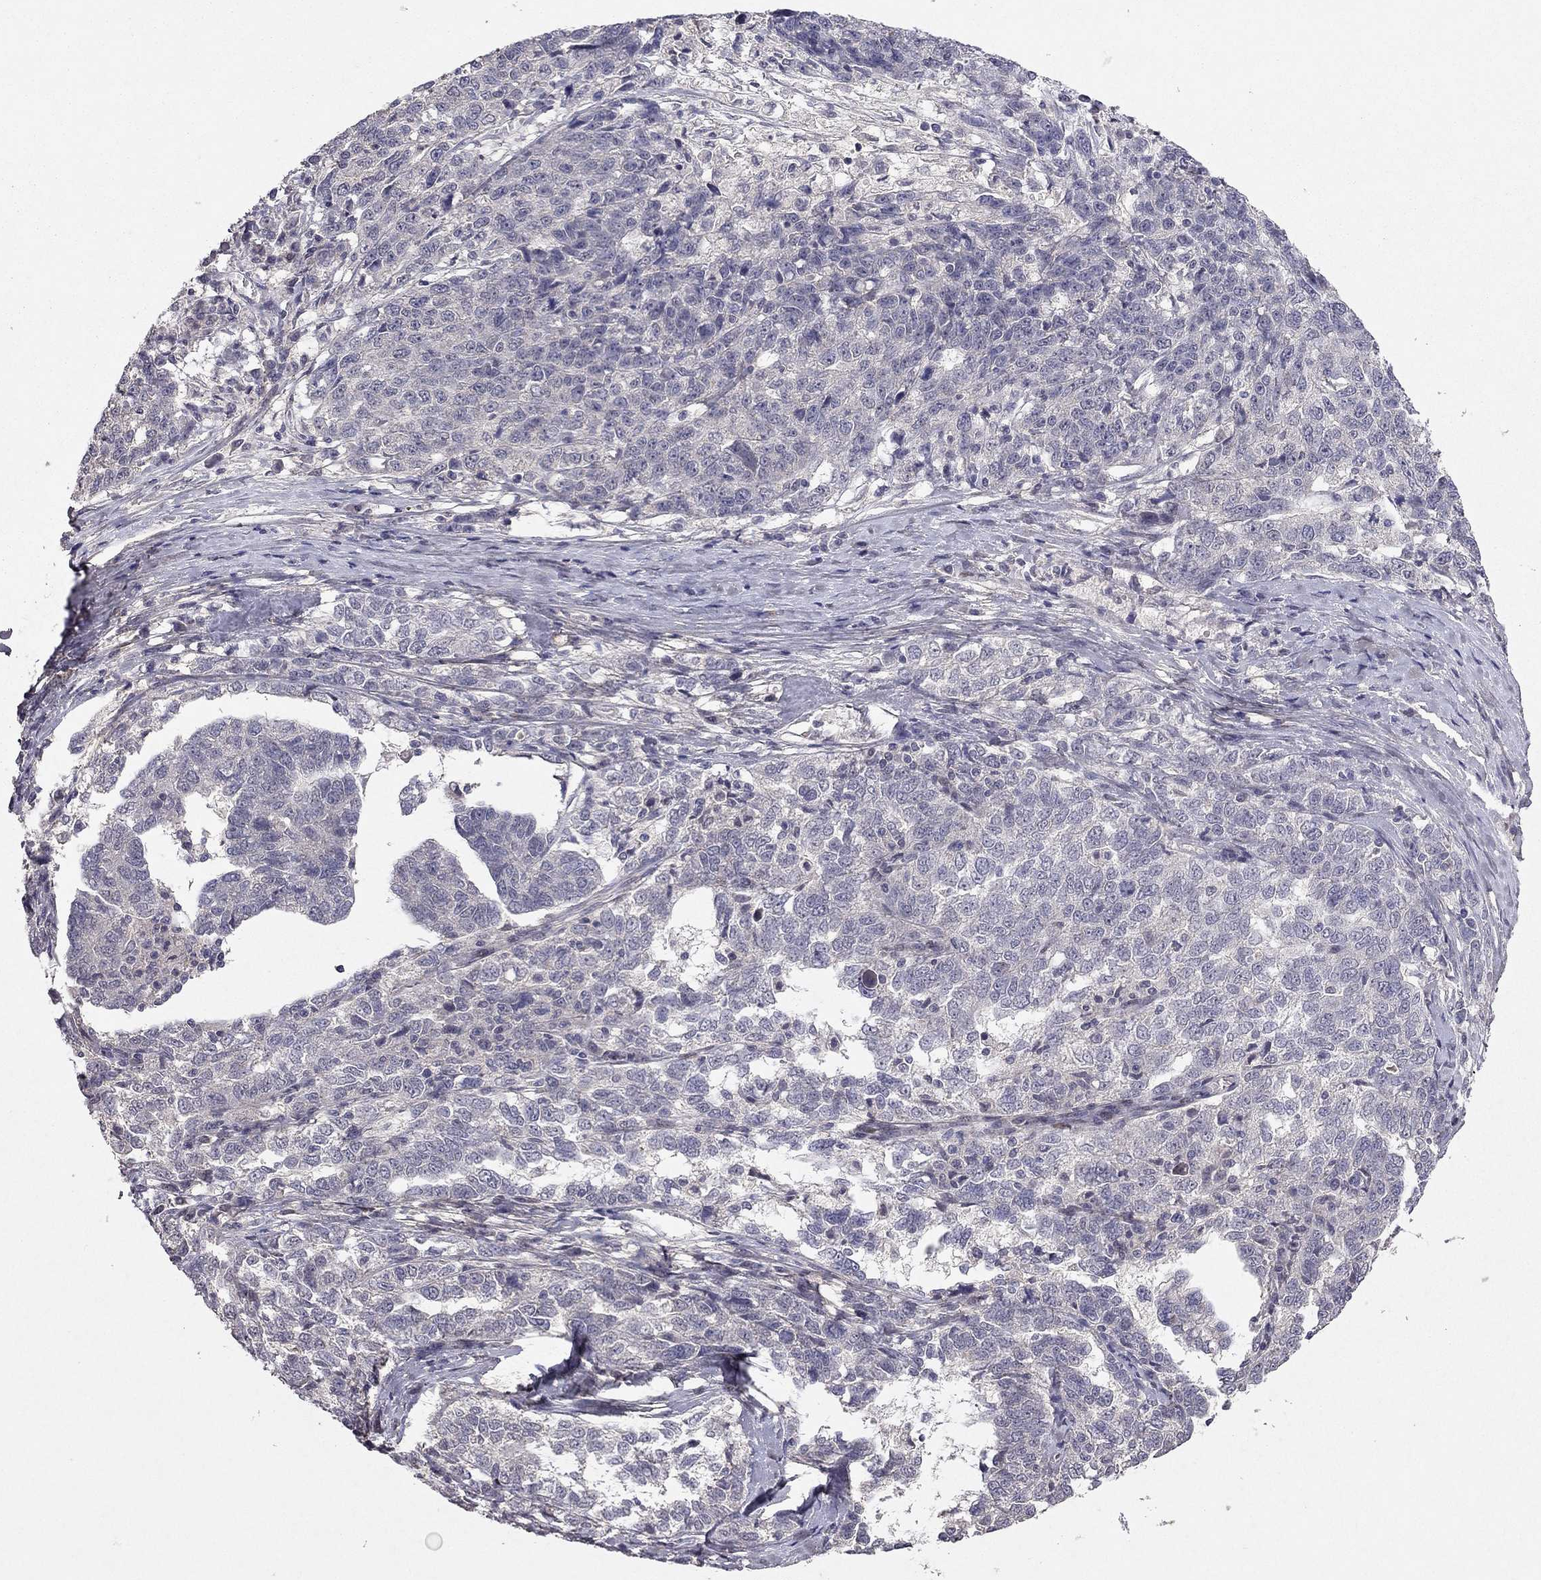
{"staining": {"intensity": "negative", "quantity": "none", "location": "none"}, "tissue": "ovarian cancer", "cell_type": "Tumor cells", "image_type": "cancer", "snomed": [{"axis": "morphology", "description": "Cystadenocarcinoma, serous, NOS"}, {"axis": "topography", "description": "Ovary"}], "caption": "Immunohistochemical staining of ovarian cancer (serous cystadenocarcinoma) exhibits no significant staining in tumor cells.", "gene": "ESR2", "patient": {"sex": "female", "age": 71}}